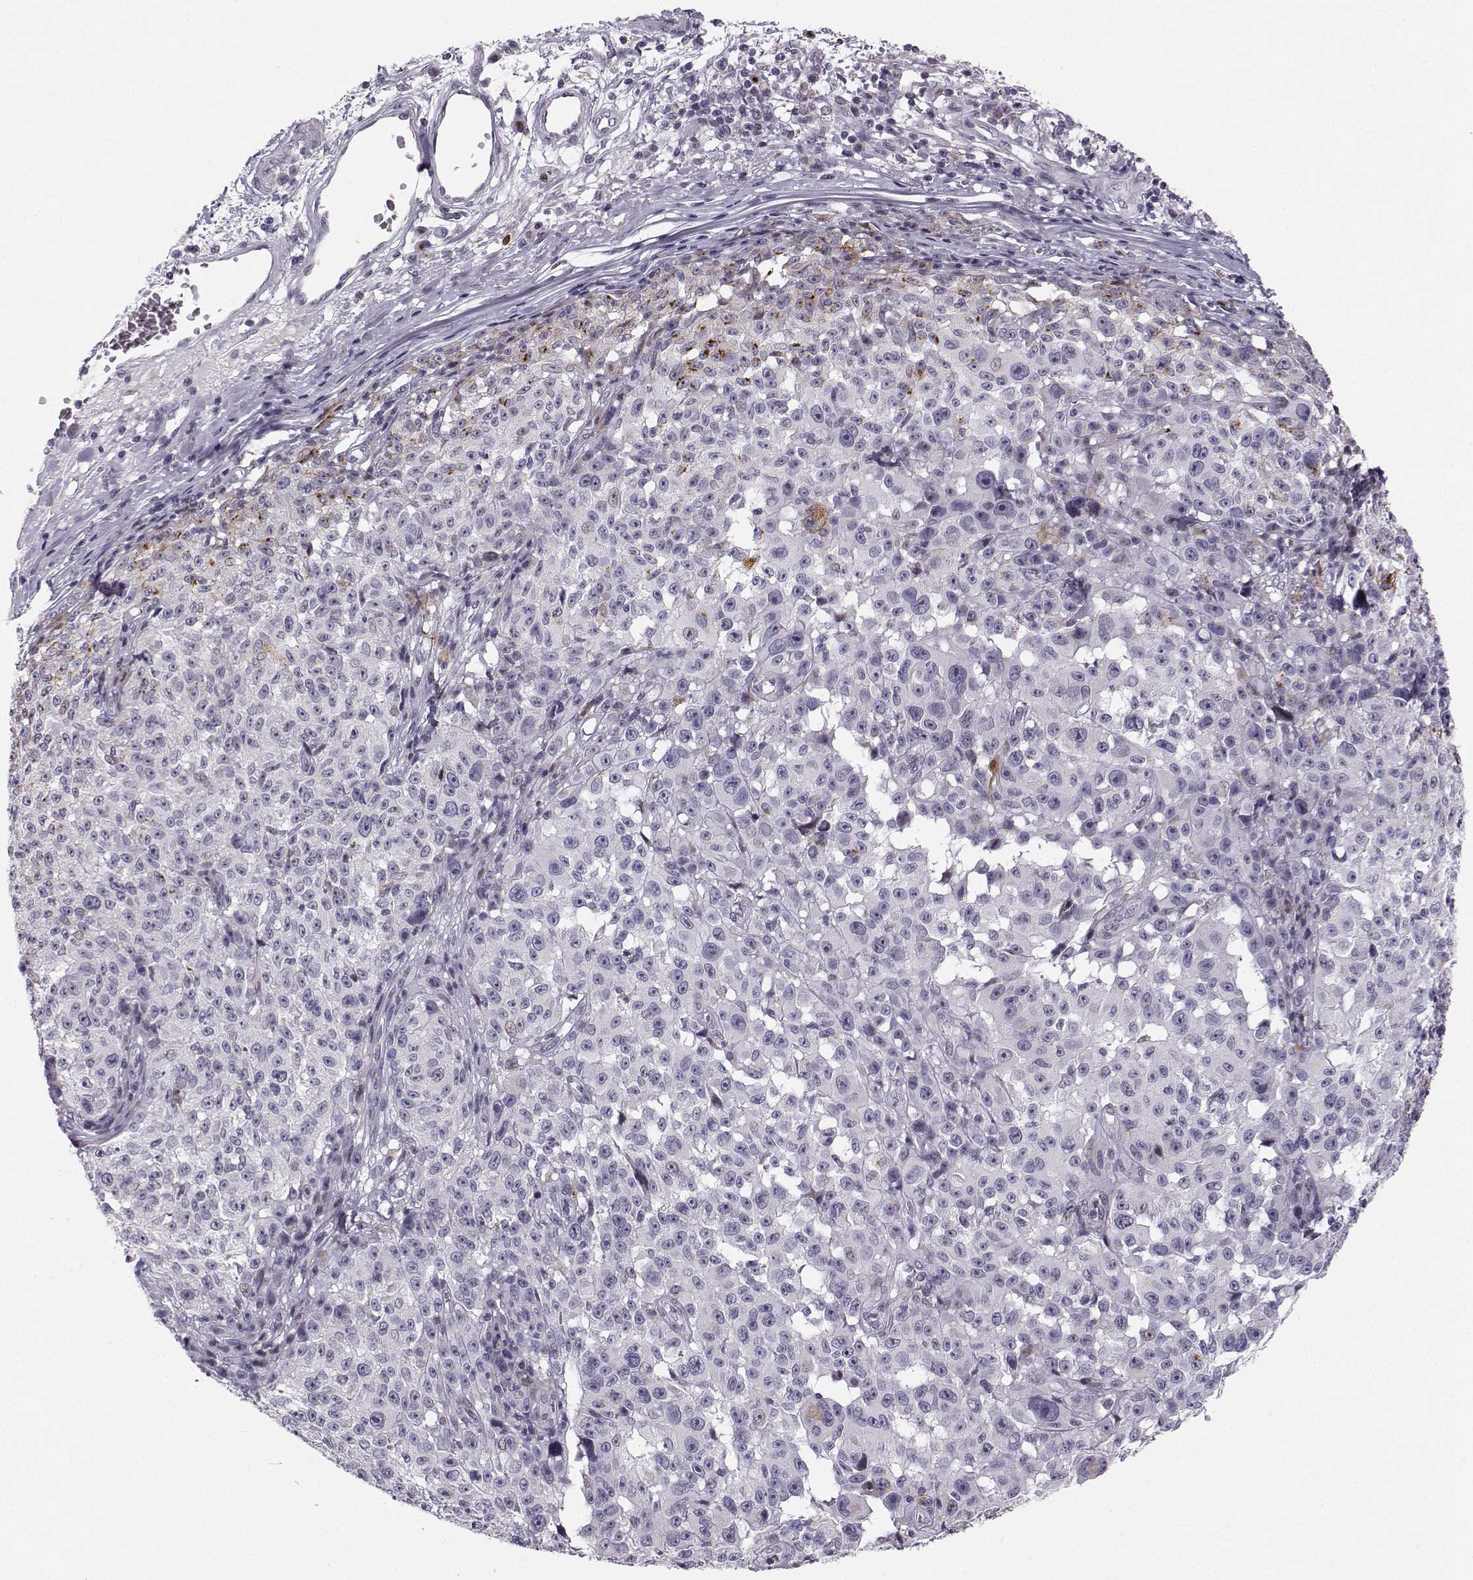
{"staining": {"intensity": "negative", "quantity": "none", "location": "none"}, "tissue": "melanoma", "cell_type": "Tumor cells", "image_type": "cancer", "snomed": [{"axis": "morphology", "description": "Malignant melanoma, NOS"}, {"axis": "topography", "description": "Skin"}], "caption": "Melanoma was stained to show a protein in brown. There is no significant positivity in tumor cells.", "gene": "HTR7", "patient": {"sex": "female", "age": 82}}